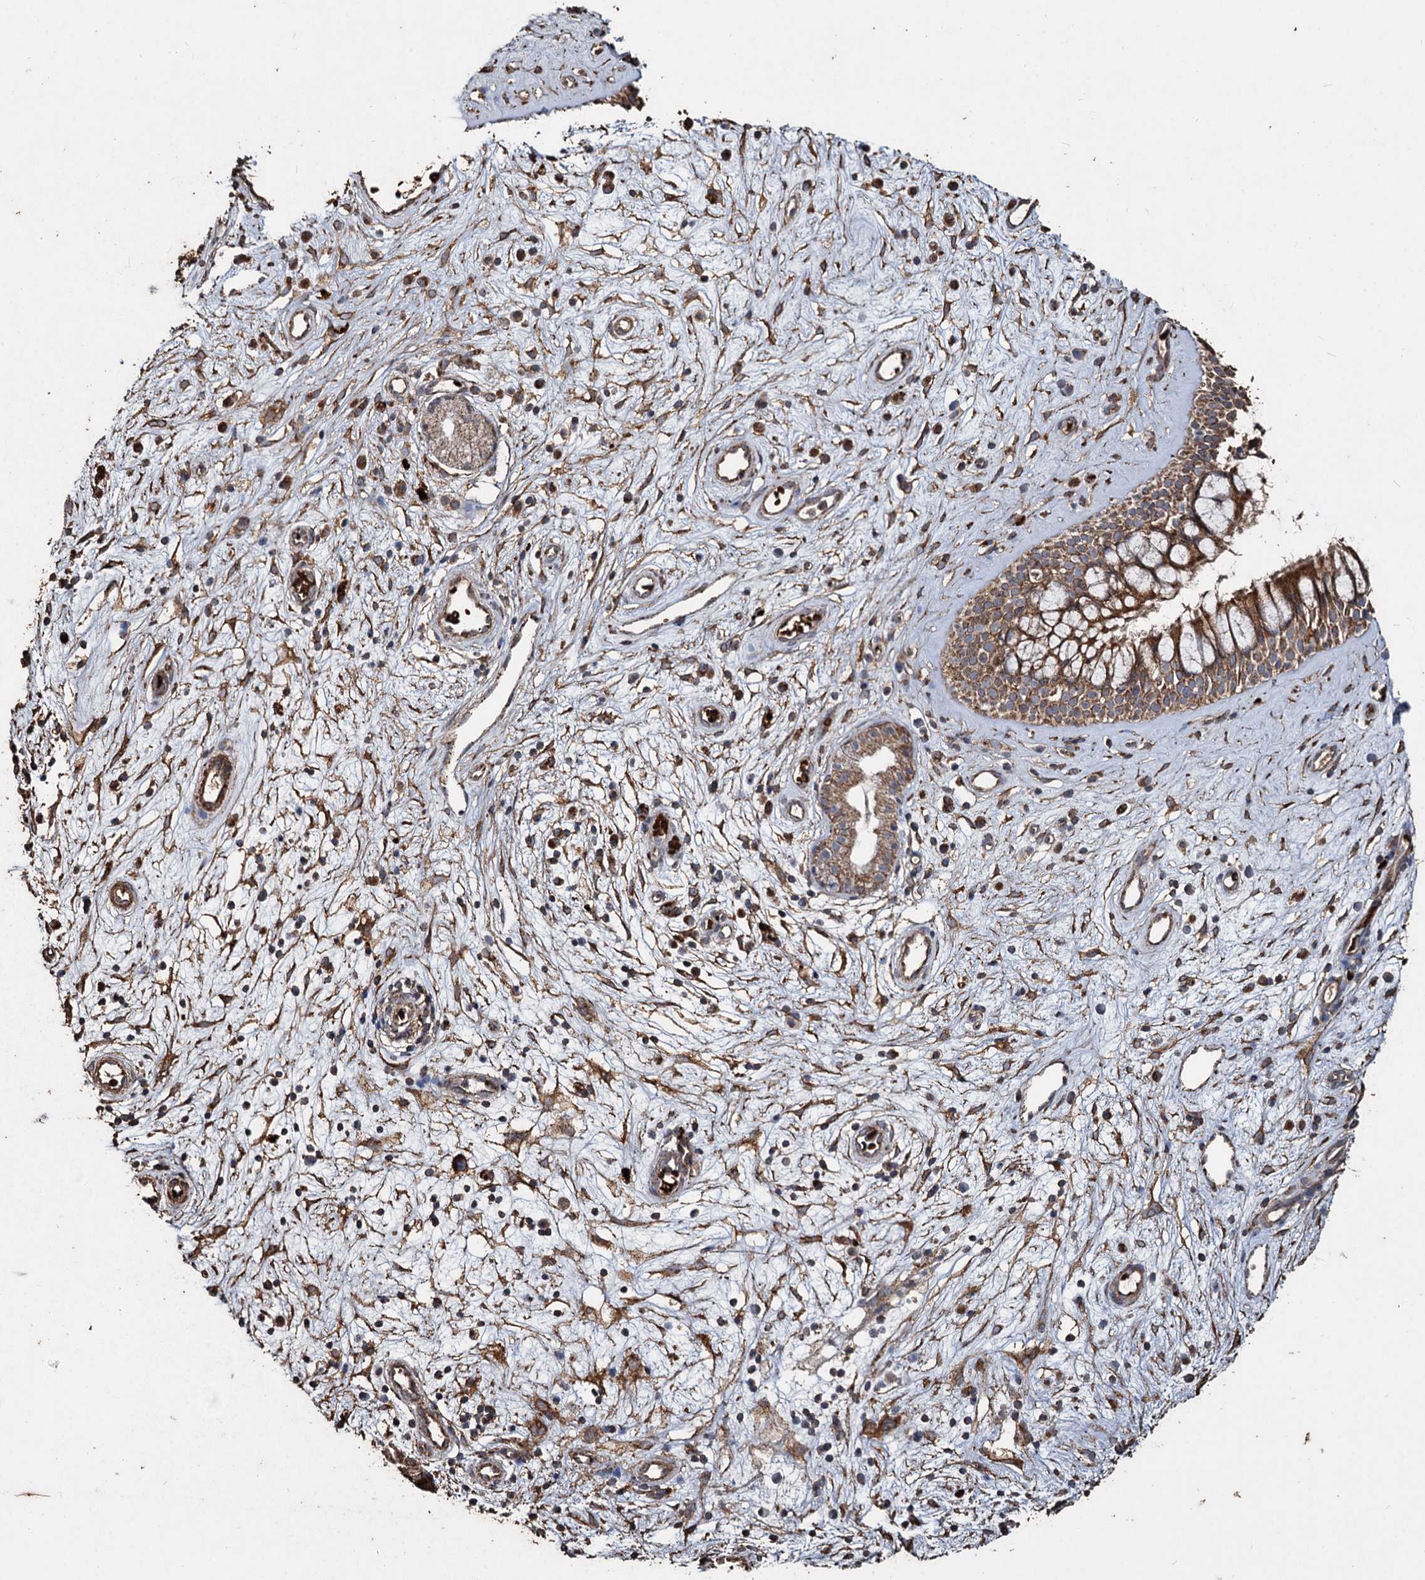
{"staining": {"intensity": "strong", "quantity": ">75%", "location": "cytoplasmic/membranous"}, "tissue": "nasopharynx", "cell_type": "Respiratory epithelial cells", "image_type": "normal", "snomed": [{"axis": "morphology", "description": "Normal tissue, NOS"}, {"axis": "topography", "description": "Nasopharynx"}], "caption": "Strong cytoplasmic/membranous expression is appreciated in about >75% of respiratory epithelial cells in normal nasopharynx.", "gene": "NOTCH2NLA", "patient": {"sex": "male", "age": 32}}